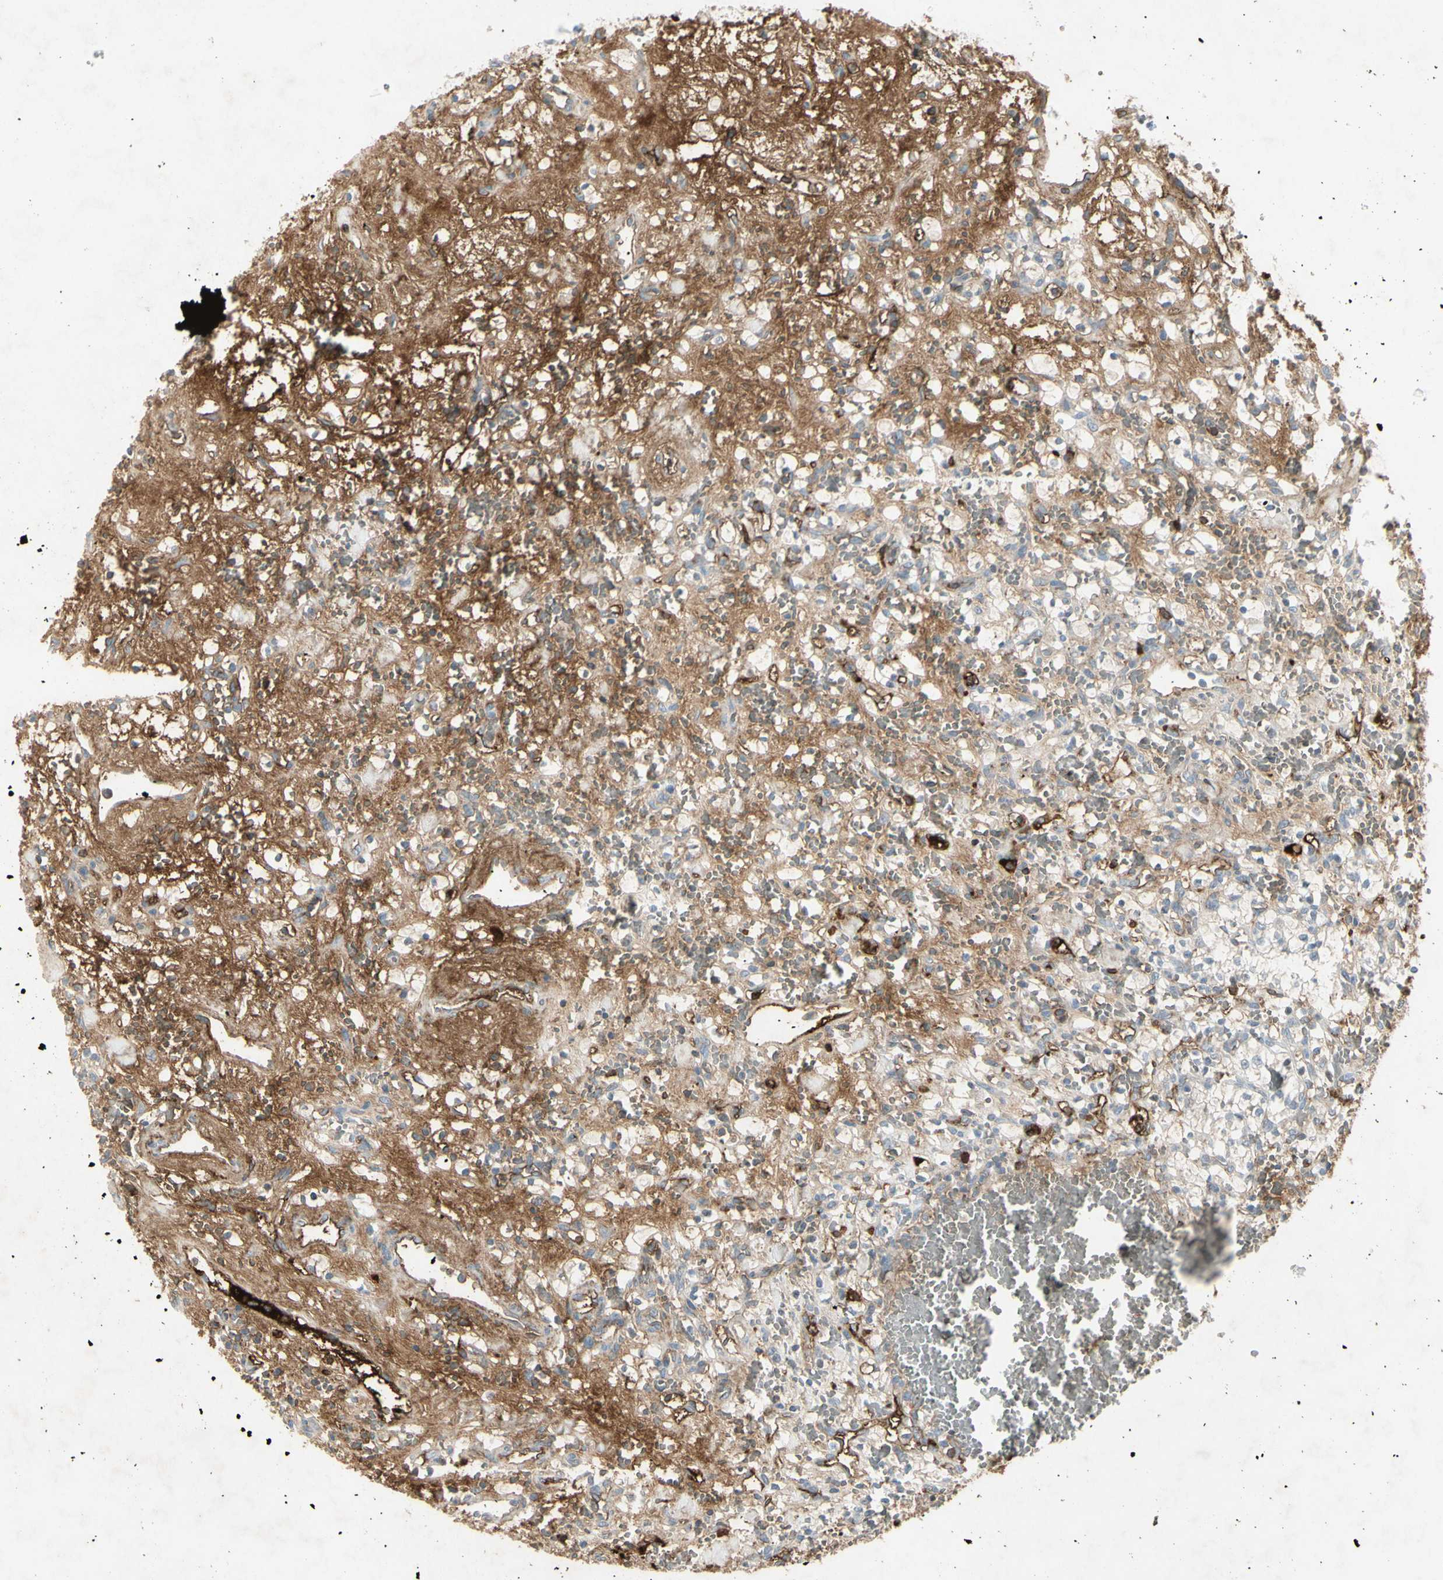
{"staining": {"intensity": "moderate", "quantity": "<25%", "location": "cytoplasmic/membranous"}, "tissue": "renal cancer", "cell_type": "Tumor cells", "image_type": "cancer", "snomed": [{"axis": "morphology", "description": "Adenocarcinoma, NOS"}, {"axis": "topography", "description": "Kidney"}], "caption": "Immunohistochemistry (IHC) (DAB (3,3'-diaminobenzidine)) staining of human adenocarcinoma (renal) reveals moderate cytoplasmic/membranous protein expression in about <25% of tumor cells.", "gene": "IGHM", "patient": {"sex": "female", "age": 60}}